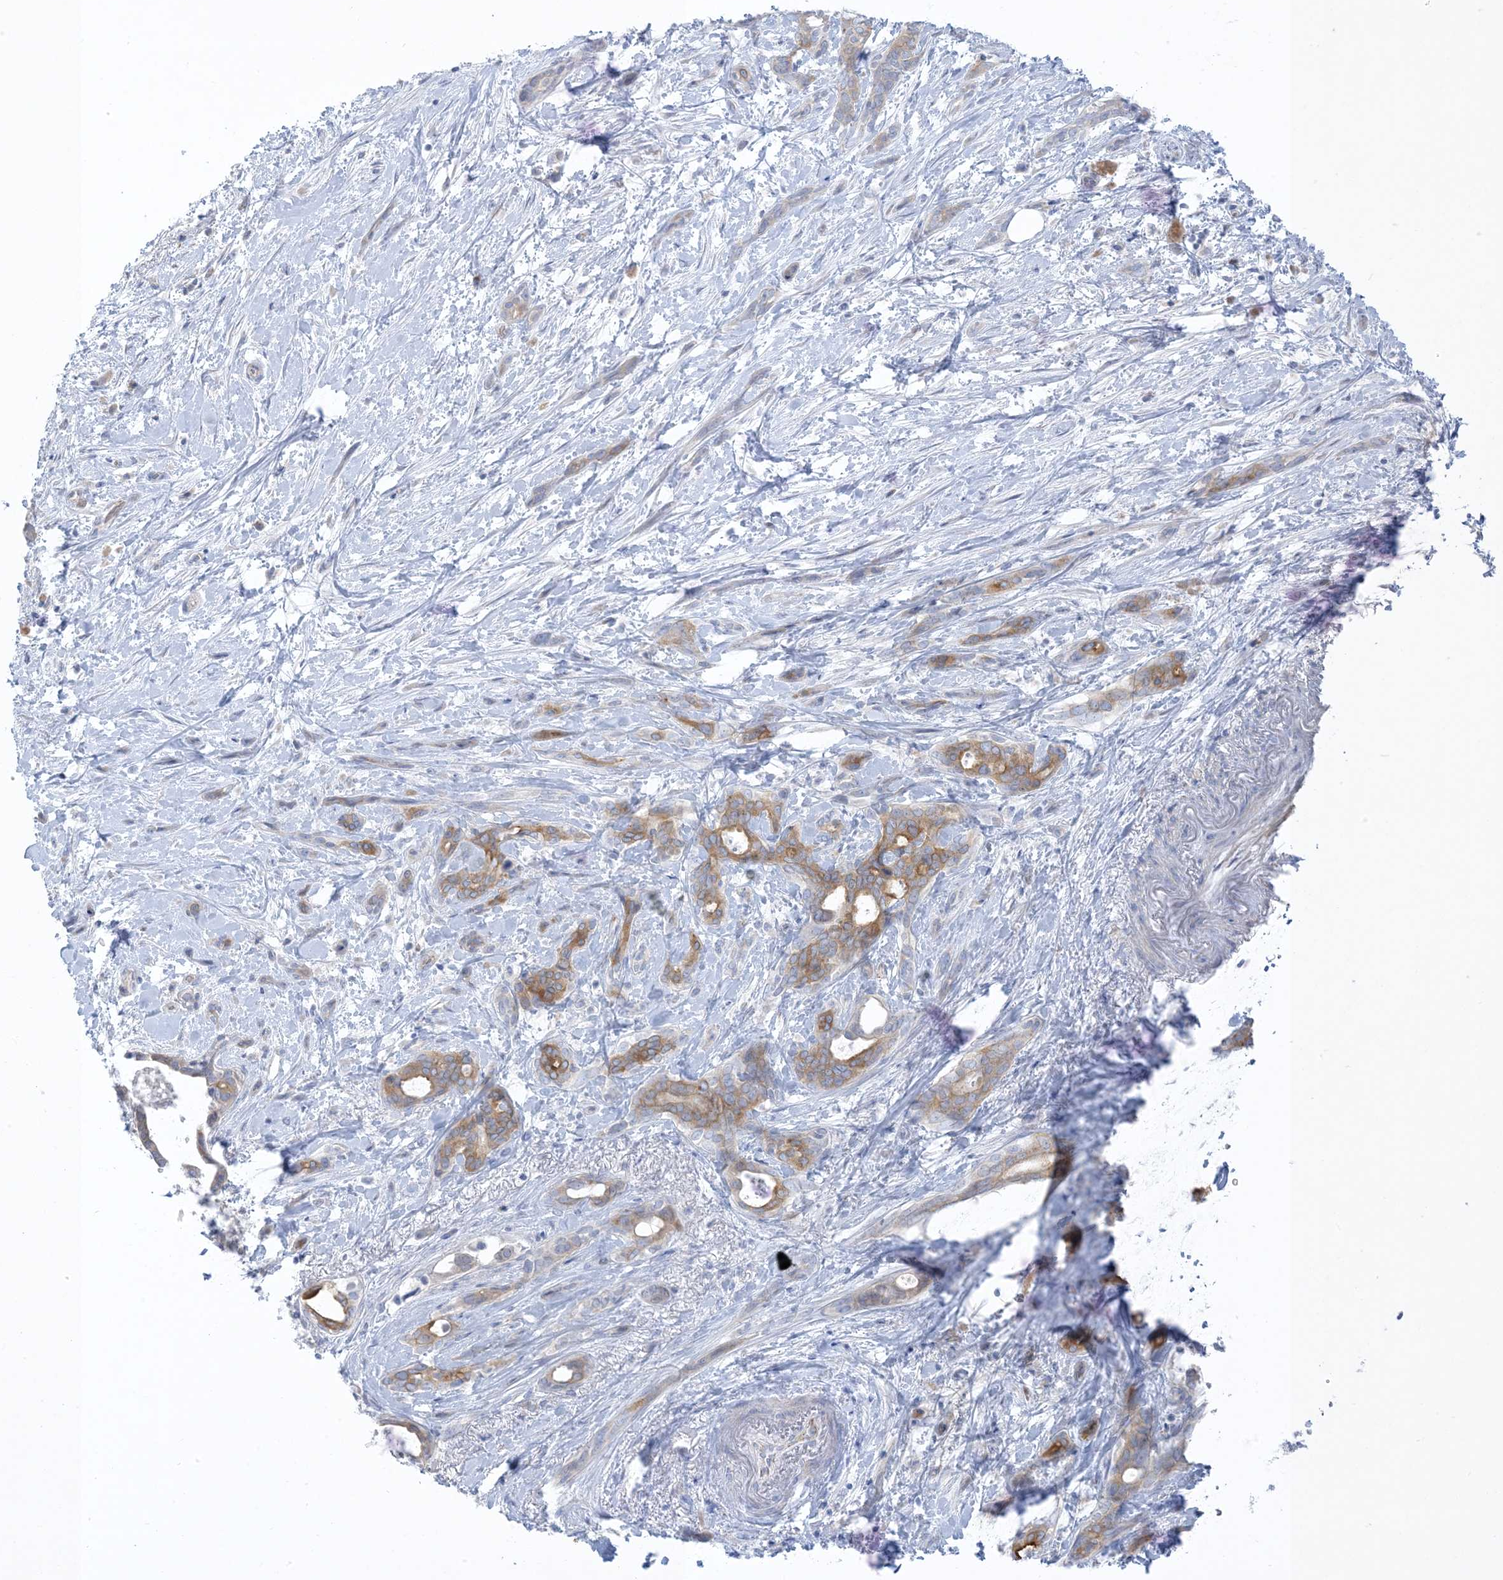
{"staining": {"intensity": "moderate", "quantity": ">75%", "location": "cytoplasmic/membranous"}, "tissue": "pancreatic cancer", "cell_type": "Tumor cells", "image_type": "cancer", "snomed": [{"axis": "morphology", "description": "Normal tissue, NOS"}, {"axis": "morphology", "description": "Adenocarcinoma, NOS"}, {"axis": "topography", "description": "Pancreas"}, {"axis": "topography", "description": "Peripheral nerve tissue"}], "caption": "Pancreatic adenocarcinoma stained for a protein reveals moderate cytoplasmic/membranous positivity in tumor cells.", "gene": "XIRP2", "patient": {"sex": "female", "age": 63}}